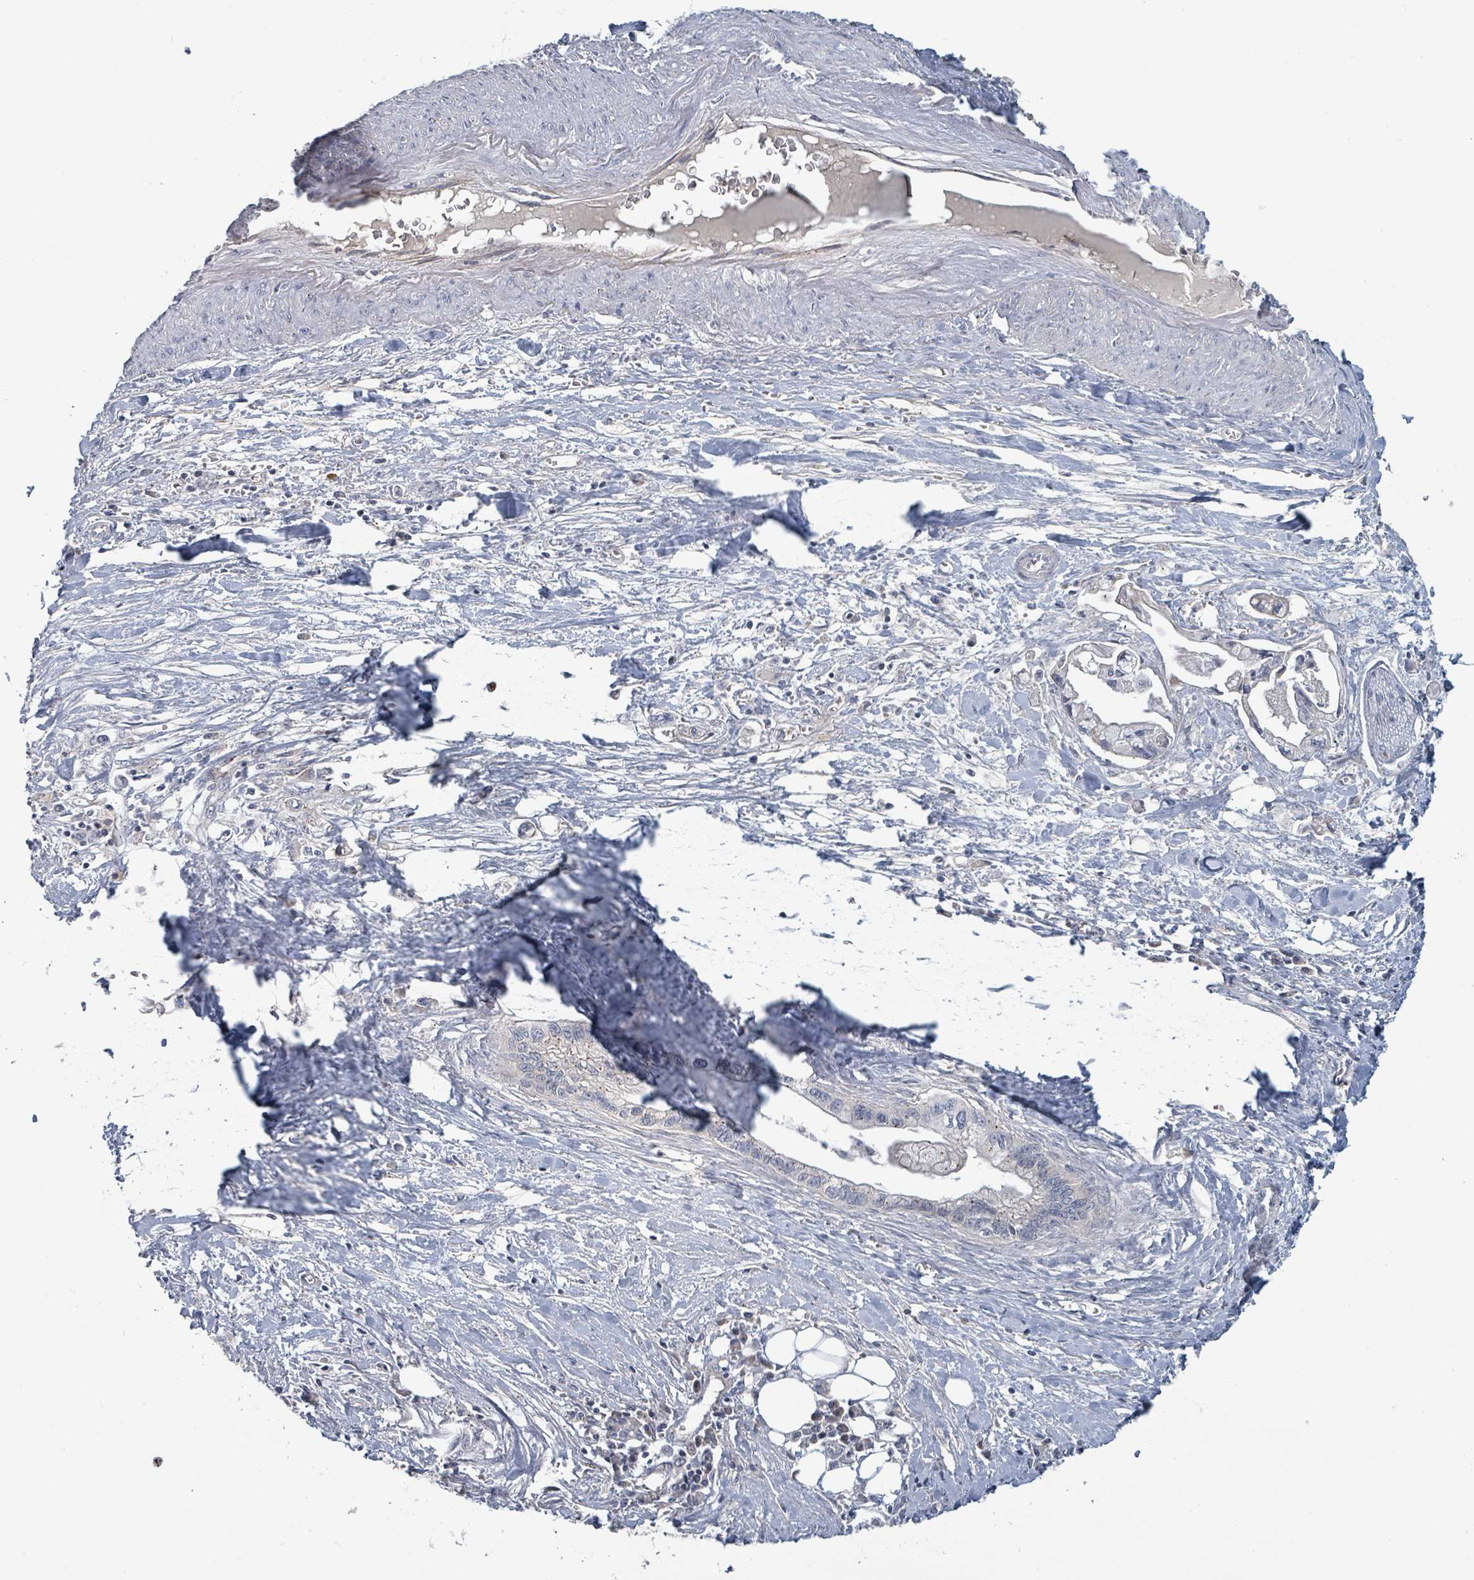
{"staining": {"intensity": "negative", "quantity": "none", "location": "none"}, "tissue": "pancreatic cancer", "cell_type": "Tumor cells", "image_type": "cancer", "snomed": [{"axis": "morphology", "description": "Adenocarcinoma, NOS"}, {"axis": "topography", "description": "Pancreas"}], "caption": "Tumor cells are negative for brown protein staining in pancreatic cancer (adenocarcinoma).", "gene": "COL5A3", "patient": {"sex": "male", "age": 61}}